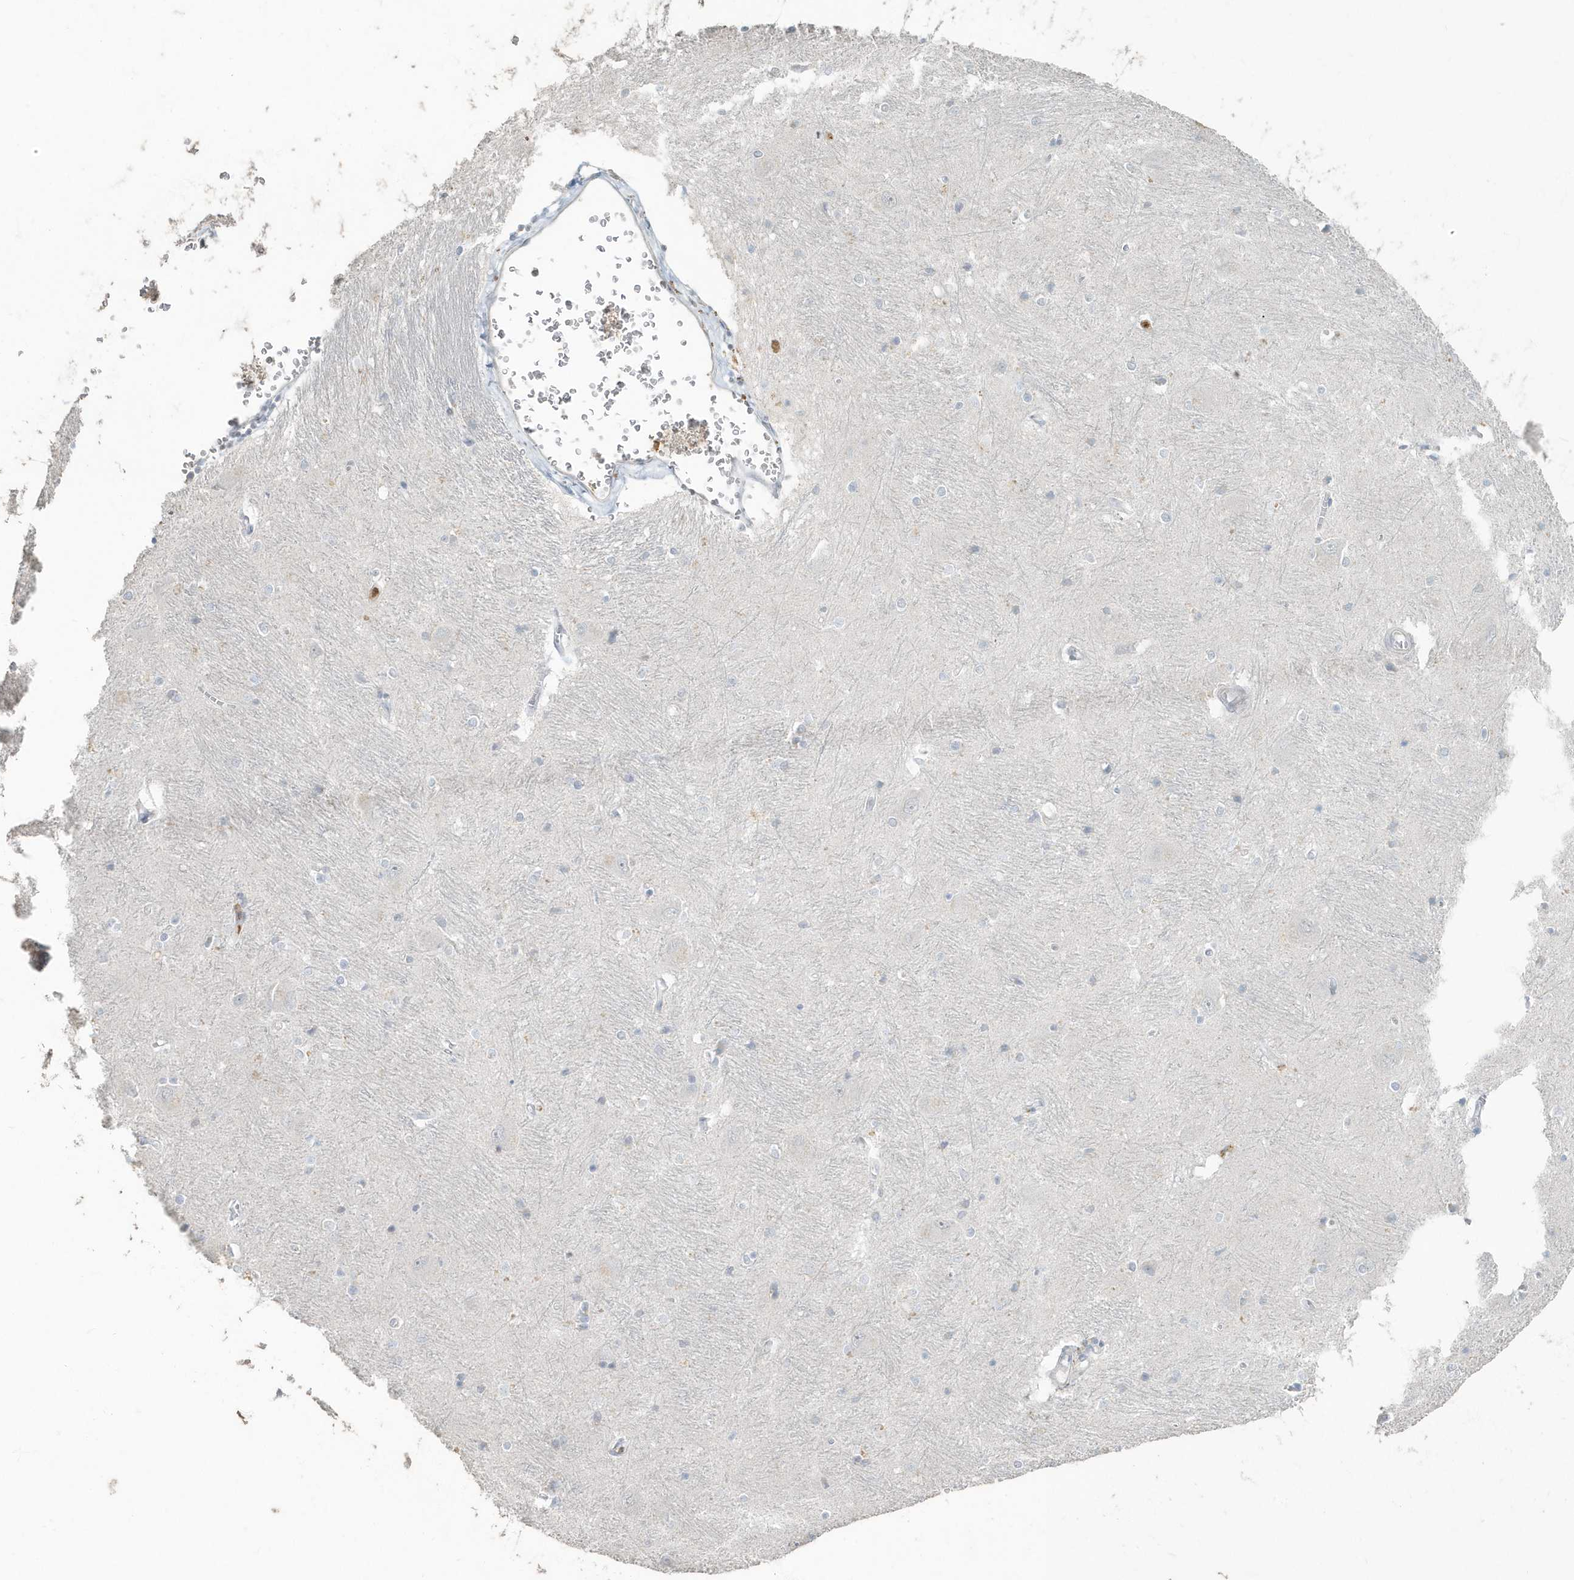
{"staining": {"intensity": "negative", "quantity": "none", "location": "none"}, "tissue": "caudate", "cell_type": "Glial cells", "image_type": "normal", "snomed": [{"axis": "morphology", "description": "Normal tissue, NOS"}, {"axis": "topography", "description": "Lateral ventricle wall"}], "caption": "Immunohistochemistry (IHC) histopathology image of benign caudate: caudate stained with DAB (3,3'-diaminobenzidine) reveals no significant protein staining in glial cells. (DAB immunohistochemistry (IHC), high magnification).", "gene": "MYOT", "patient": {"sex": "male", "age": 37}}